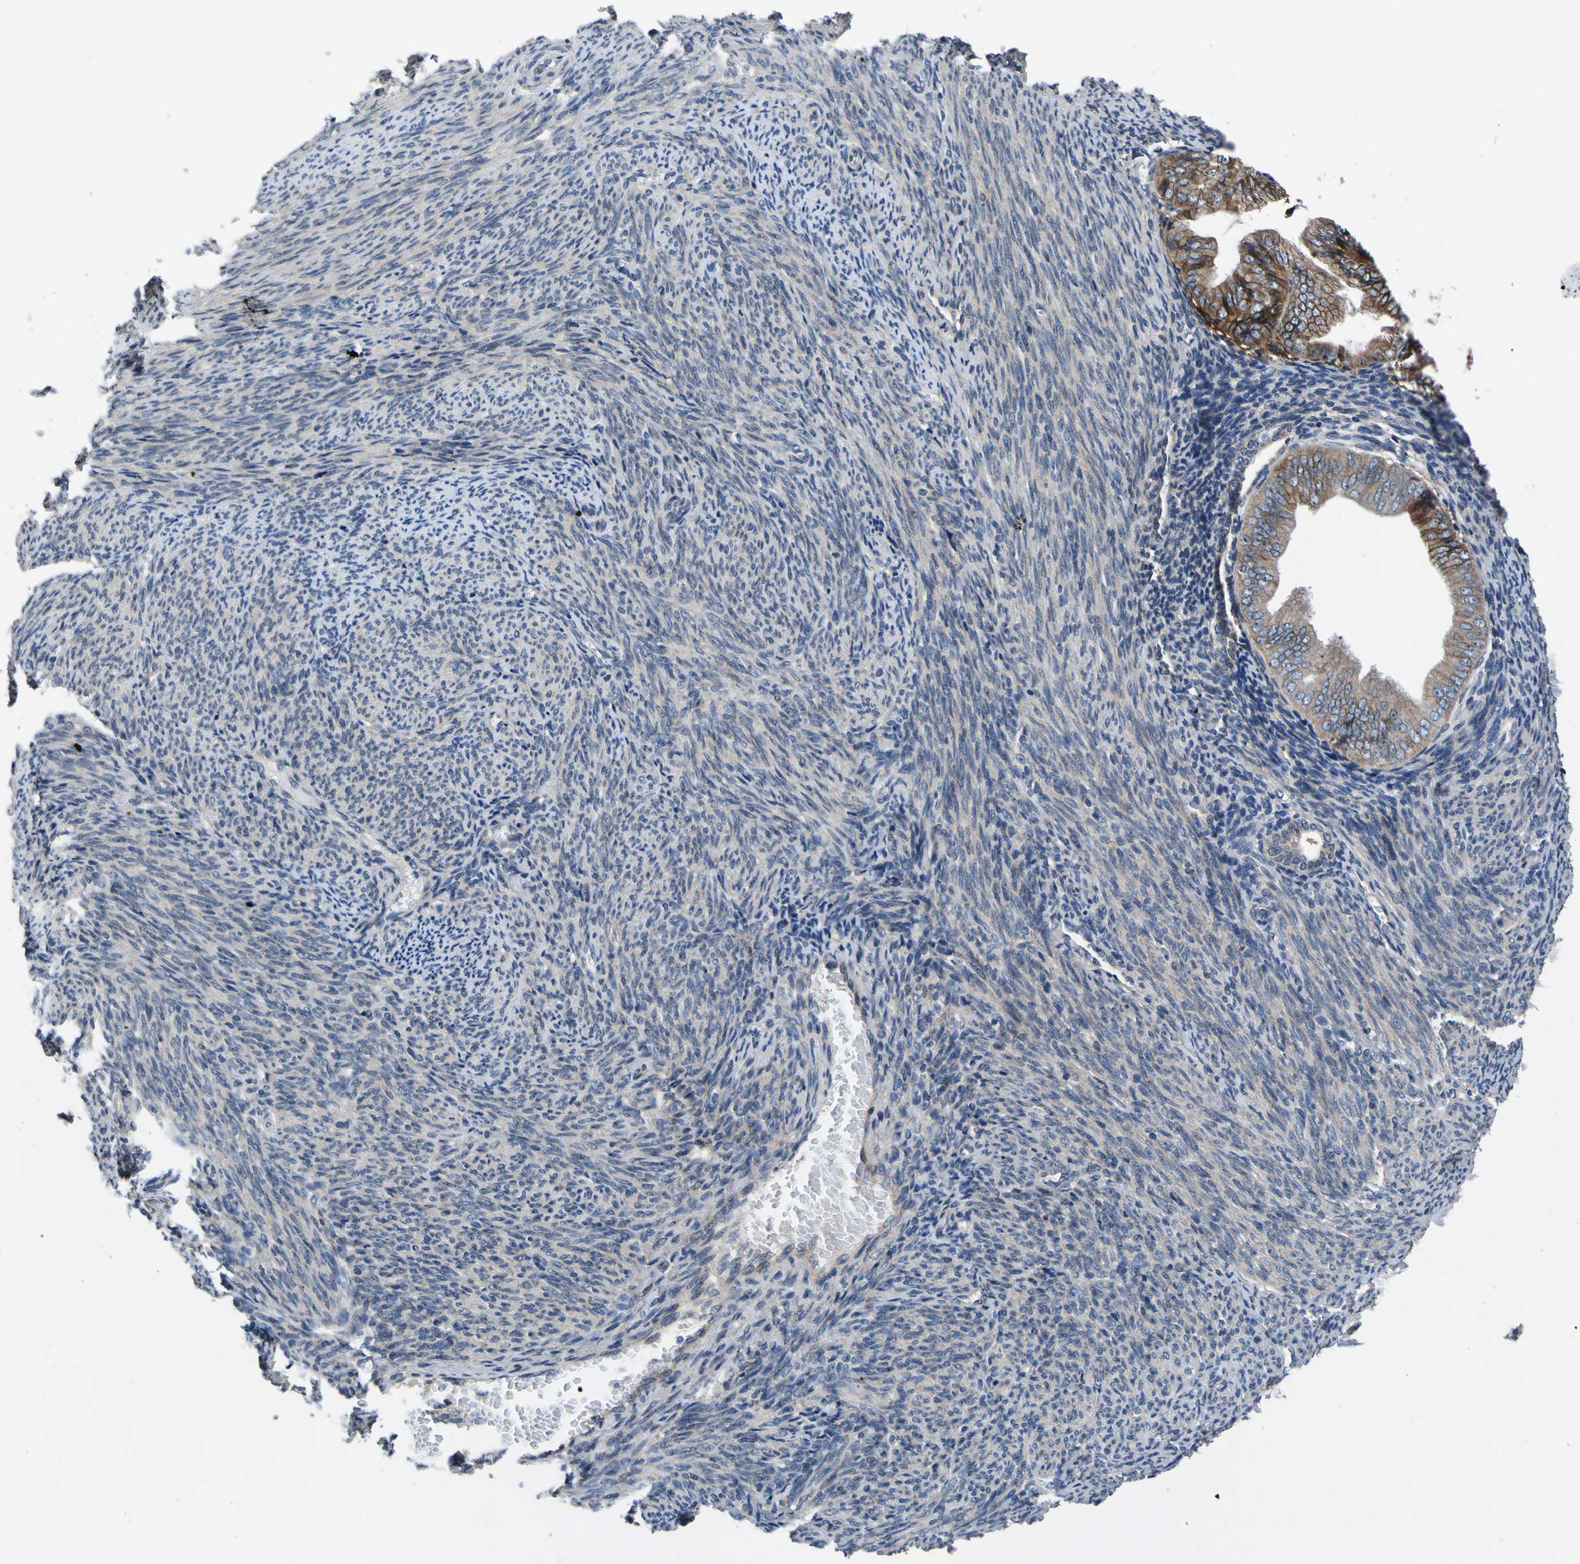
{"staining": {"intensity": "moderate", "quantity": "25%-75%", "location": "cytoplasmic/membranous"}, "tissue": "endometrial cancer", "cell_type": "Tumor cells", "image_type": "cancer", "snomed": [{"axis": "morphology", "description": "Adenocarcinoma, NOS"}, {"axis": "topography", "description": "Endometrium"}], "caption": "An image showing moderate cytoplasmic/membranous positivity in approximately 25%-75% of tumor cells in endometrial cancer (adenocarcinoma), as visualized by brown immunohistochemical staining.", "gene": "EPHB4", "patient": {"sex": "female", "age": 63}}